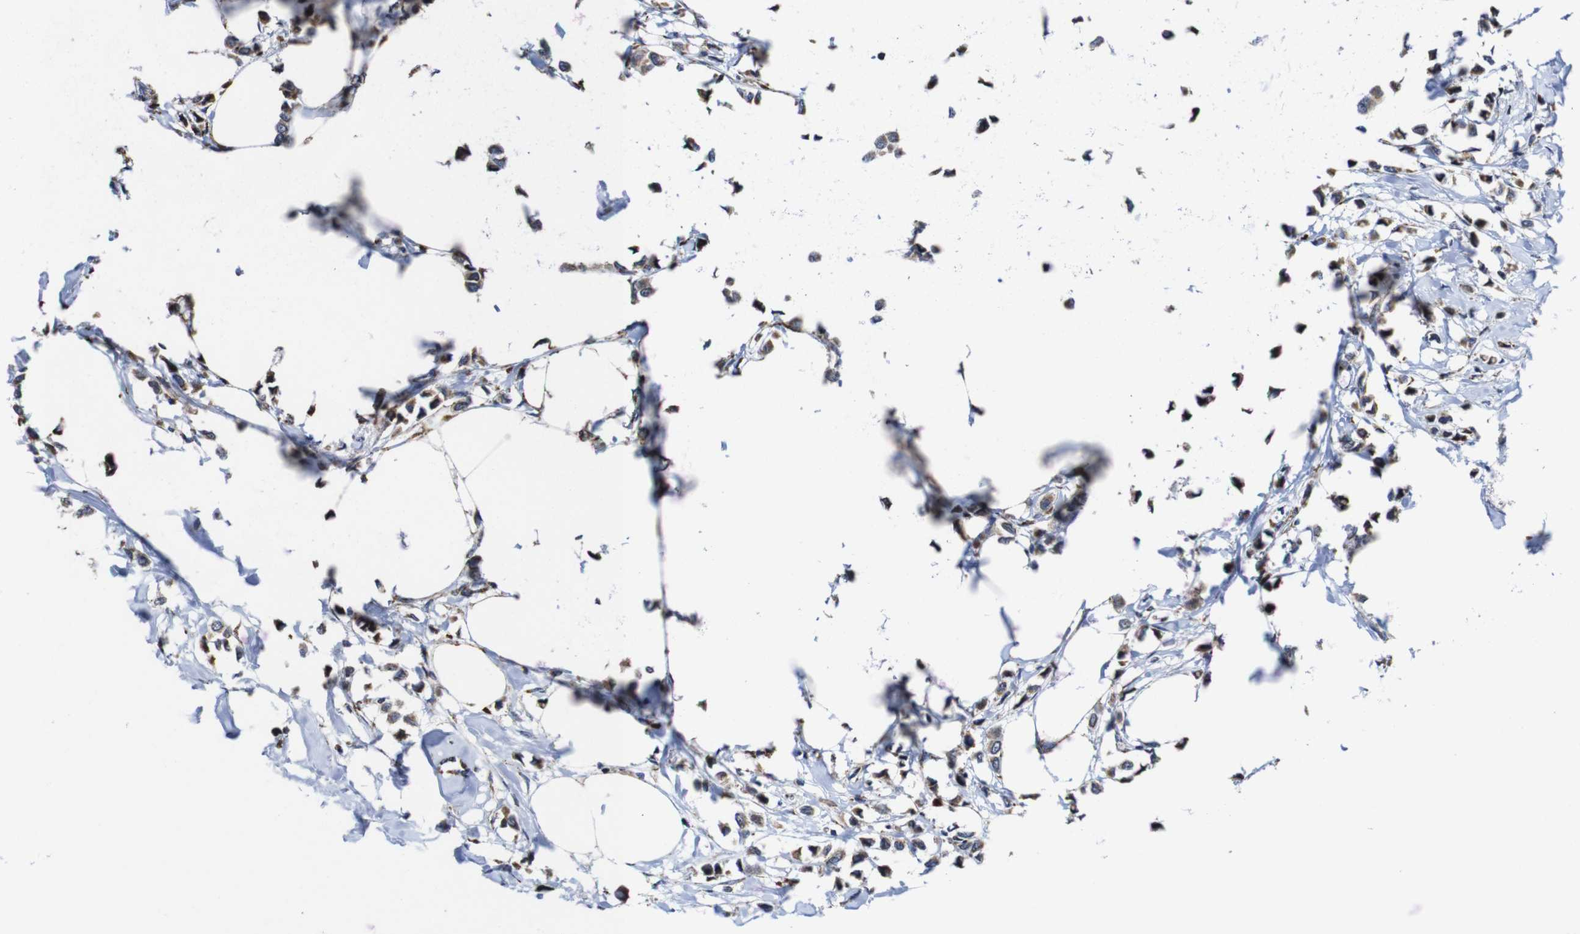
{"staining": {"intensity": "moderate", "quantity": ">75%", "location": "cytoplasmic/membranous"}, "tissue": "breast cancer", "cell_type": "Tumor cells", "image_type": "cancer", "snomed": [{"axis": "morphology", "description": "Lobular carcinoma"}, {"axis": "topography", "description": "Breast"}], "caption": "Immunohistochemistry (DAB (3,3'-diaminobenzidine)) staining of human lobular carcinoma (breast) shows moderate cytoplasmic/membranous protein positivity in about >75% of tumor cells.", "gene": "C17orf80", "patient": {"sex": "female", "age": 51}}